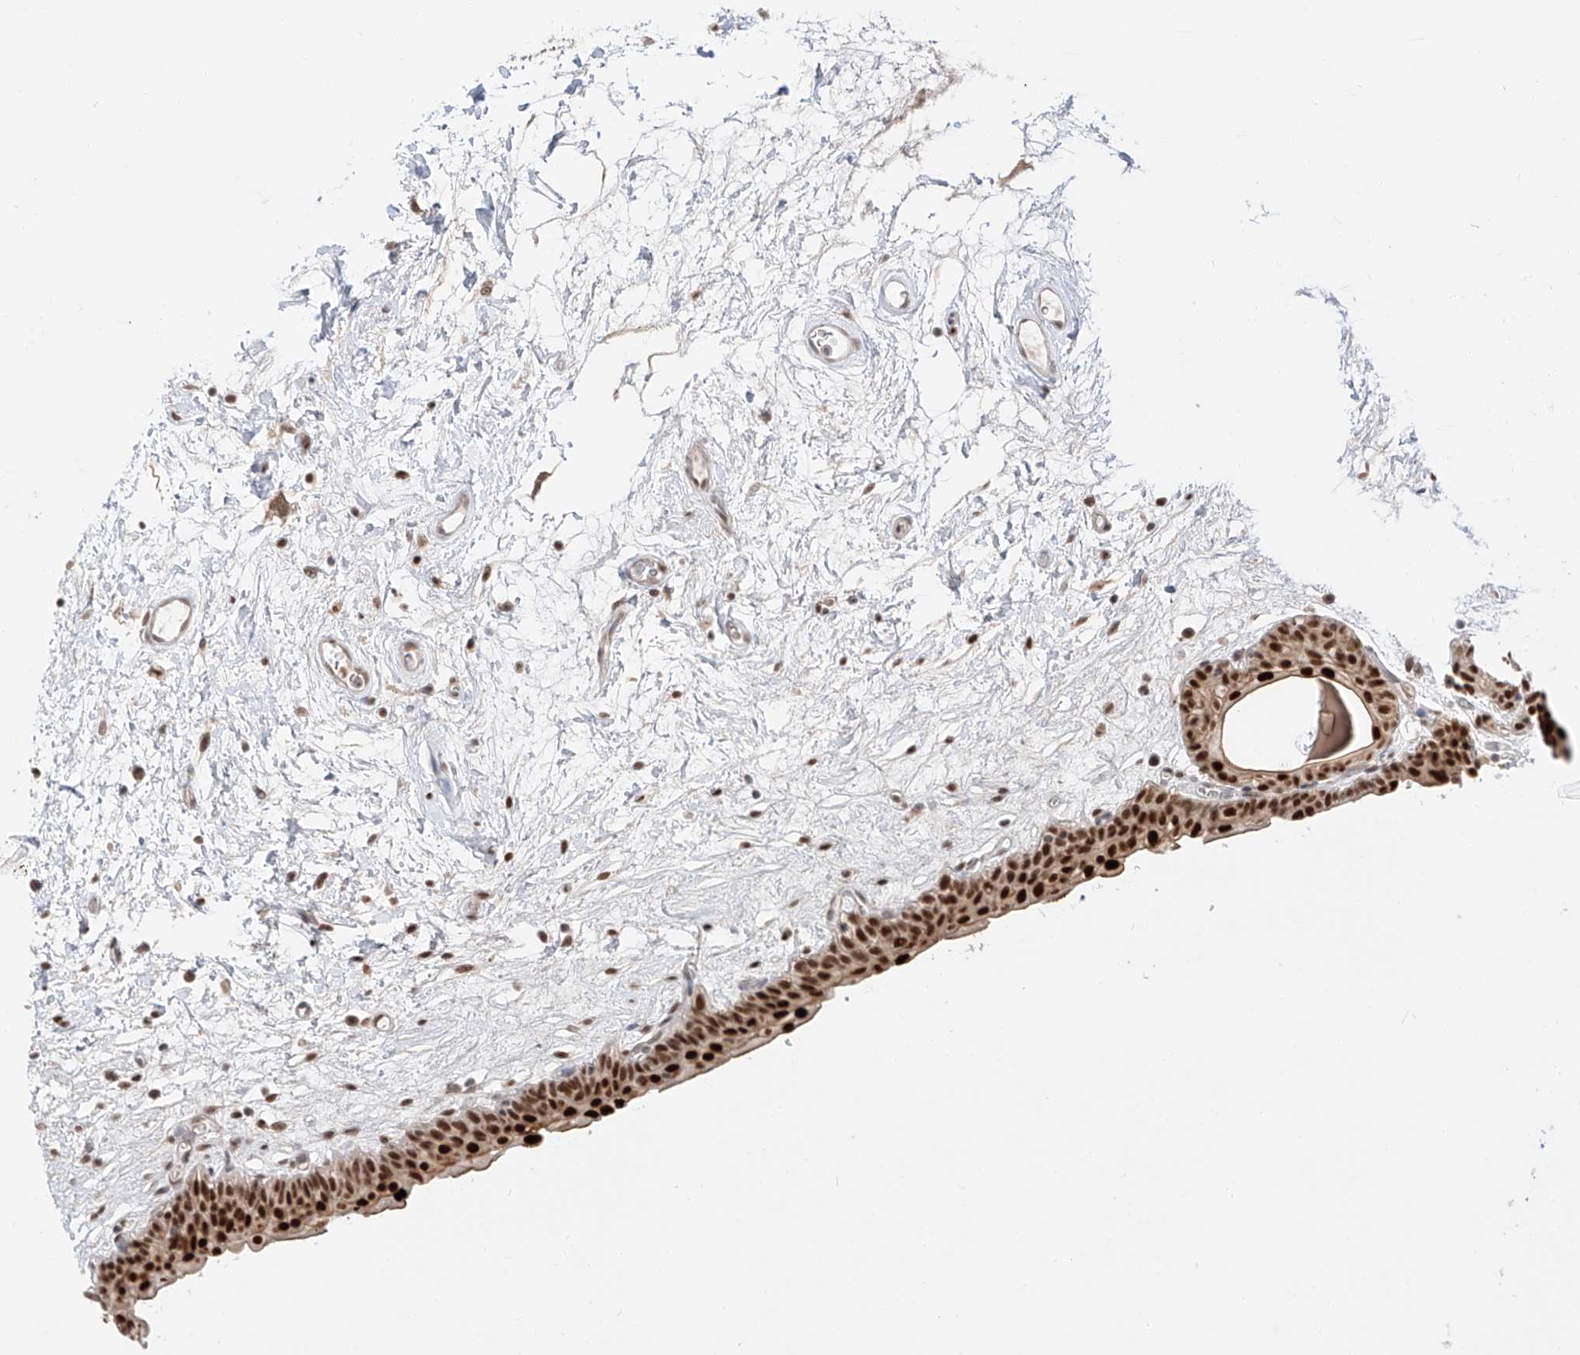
{"staining": {"intensity": "strong", "quantity": ">75%", "location": "nuclear"}, "tissue": "urinary bladder", "cell_type": "Urothelial cells", "image_type": "normal", "snomed": [{"axis": "morphology", "description": "Normal tissue, NOS"}, {"axis": "topography", "description": "Urinary bladder"}], "caption": "About >75% of urothelial cells in unremarkable urinary bladder display strong nuclear protein staining as visualized by brown immunohistochemical staining.", "gene": "POGK", "patient": {"sex": "male", "age": 83}}